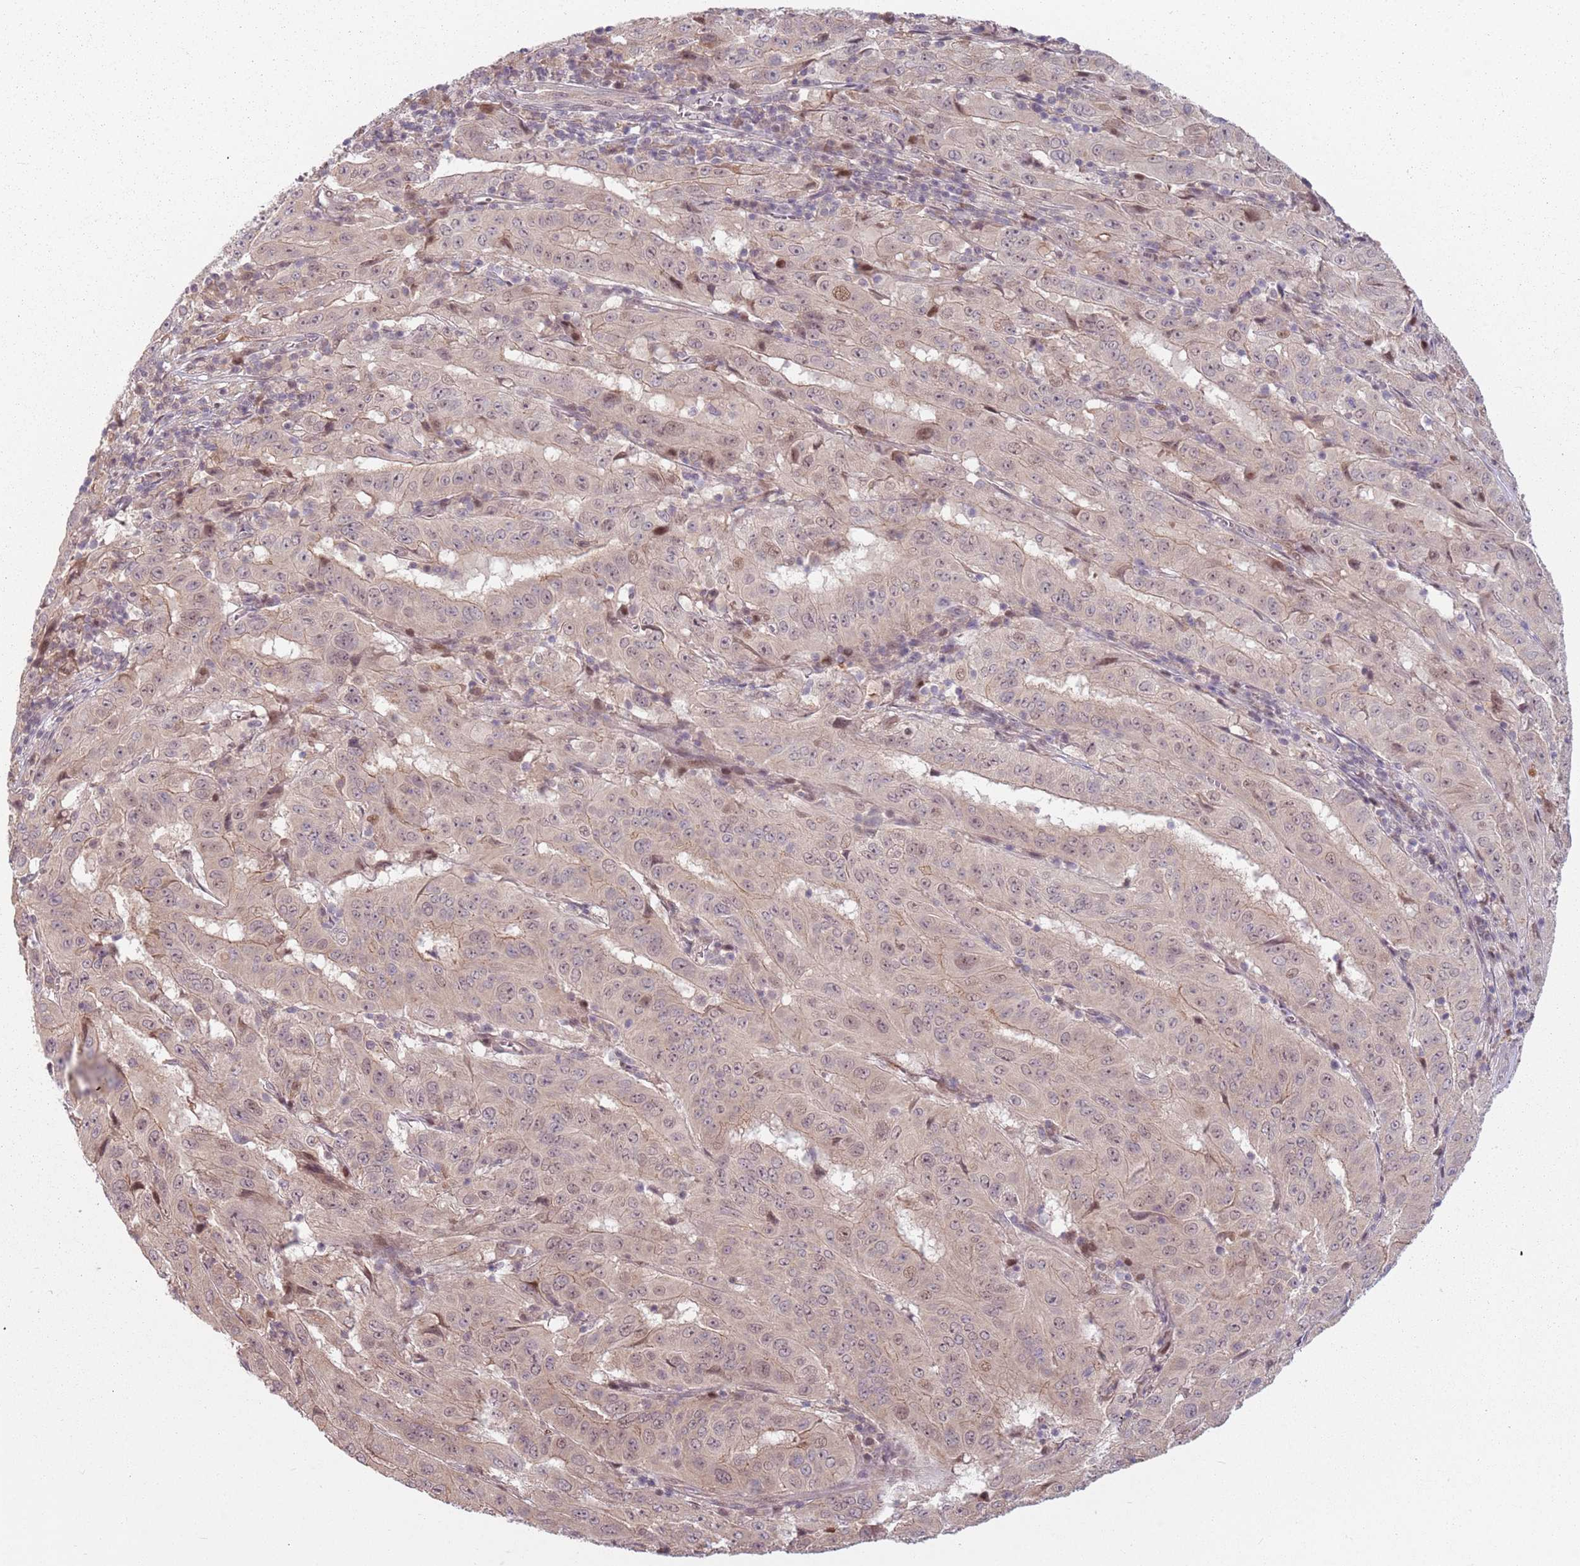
{"staining": {"intensity": "weak", "quantity": "25%-75%", "location": "cytoplasmic/membranous,nuclear"}, "tissue": "pancreatic cancer", "cell_type": "Tumor cells", "image_type": "cancer", "snomed": [{"axis": "morphology", "description": "Adenocarcinoma, NOS"}, {"axis": "topography", "description": "Pancreas"}], "caption": "This image displays adenocarcinoma (pancreatic) stained with immunohistochemistry (IHC) to label a protein in brown. The cytoplasmic/membranous and nuclear of tumor cells show weak positivity for the protein. Nuclei are counter-stained blue.", "gene": "ADGRG1", "patient": {"sex": "male", "age": 63}}